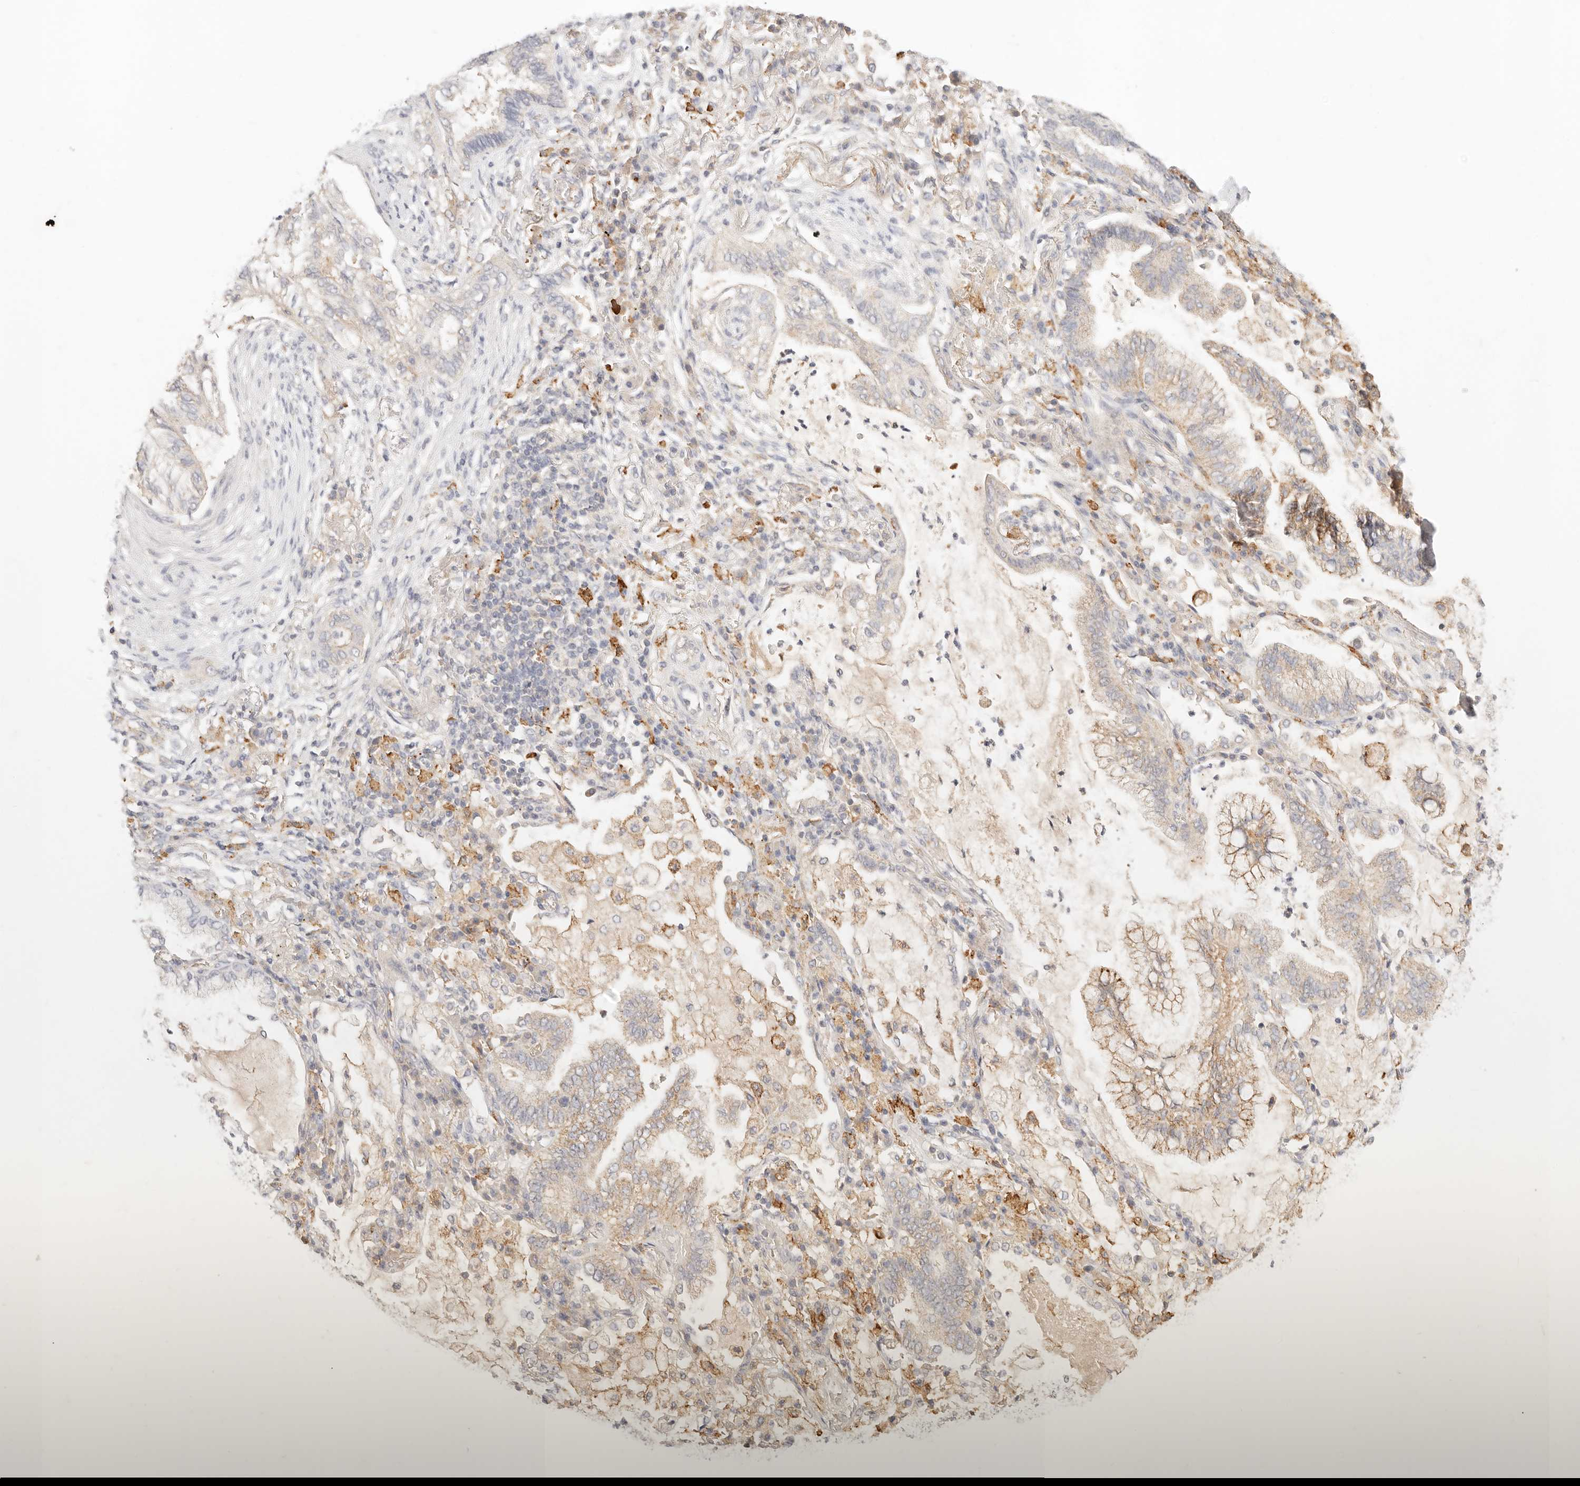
{"staining": {"intensity": "moderate", "quantity": "<25%", "location": "cytoplasmic/membranous"}, "tissue": "lung cancer", "cell_type": "Tumor cells", "image_type": "cancer", "snomed": [{"axis": "morphology", "description": "Adenocarcinoma, NOS"}, {"axis": "topography", "description": "Lung"}], "caption": "DAB immunohistochemical staining of lung adenocarcinoma reveals moderate cytoplasmic/membranous protein expression in about <25% of tumor cells.", "gene": "HK2", "patient": {"sex": "female", "age": 70}}